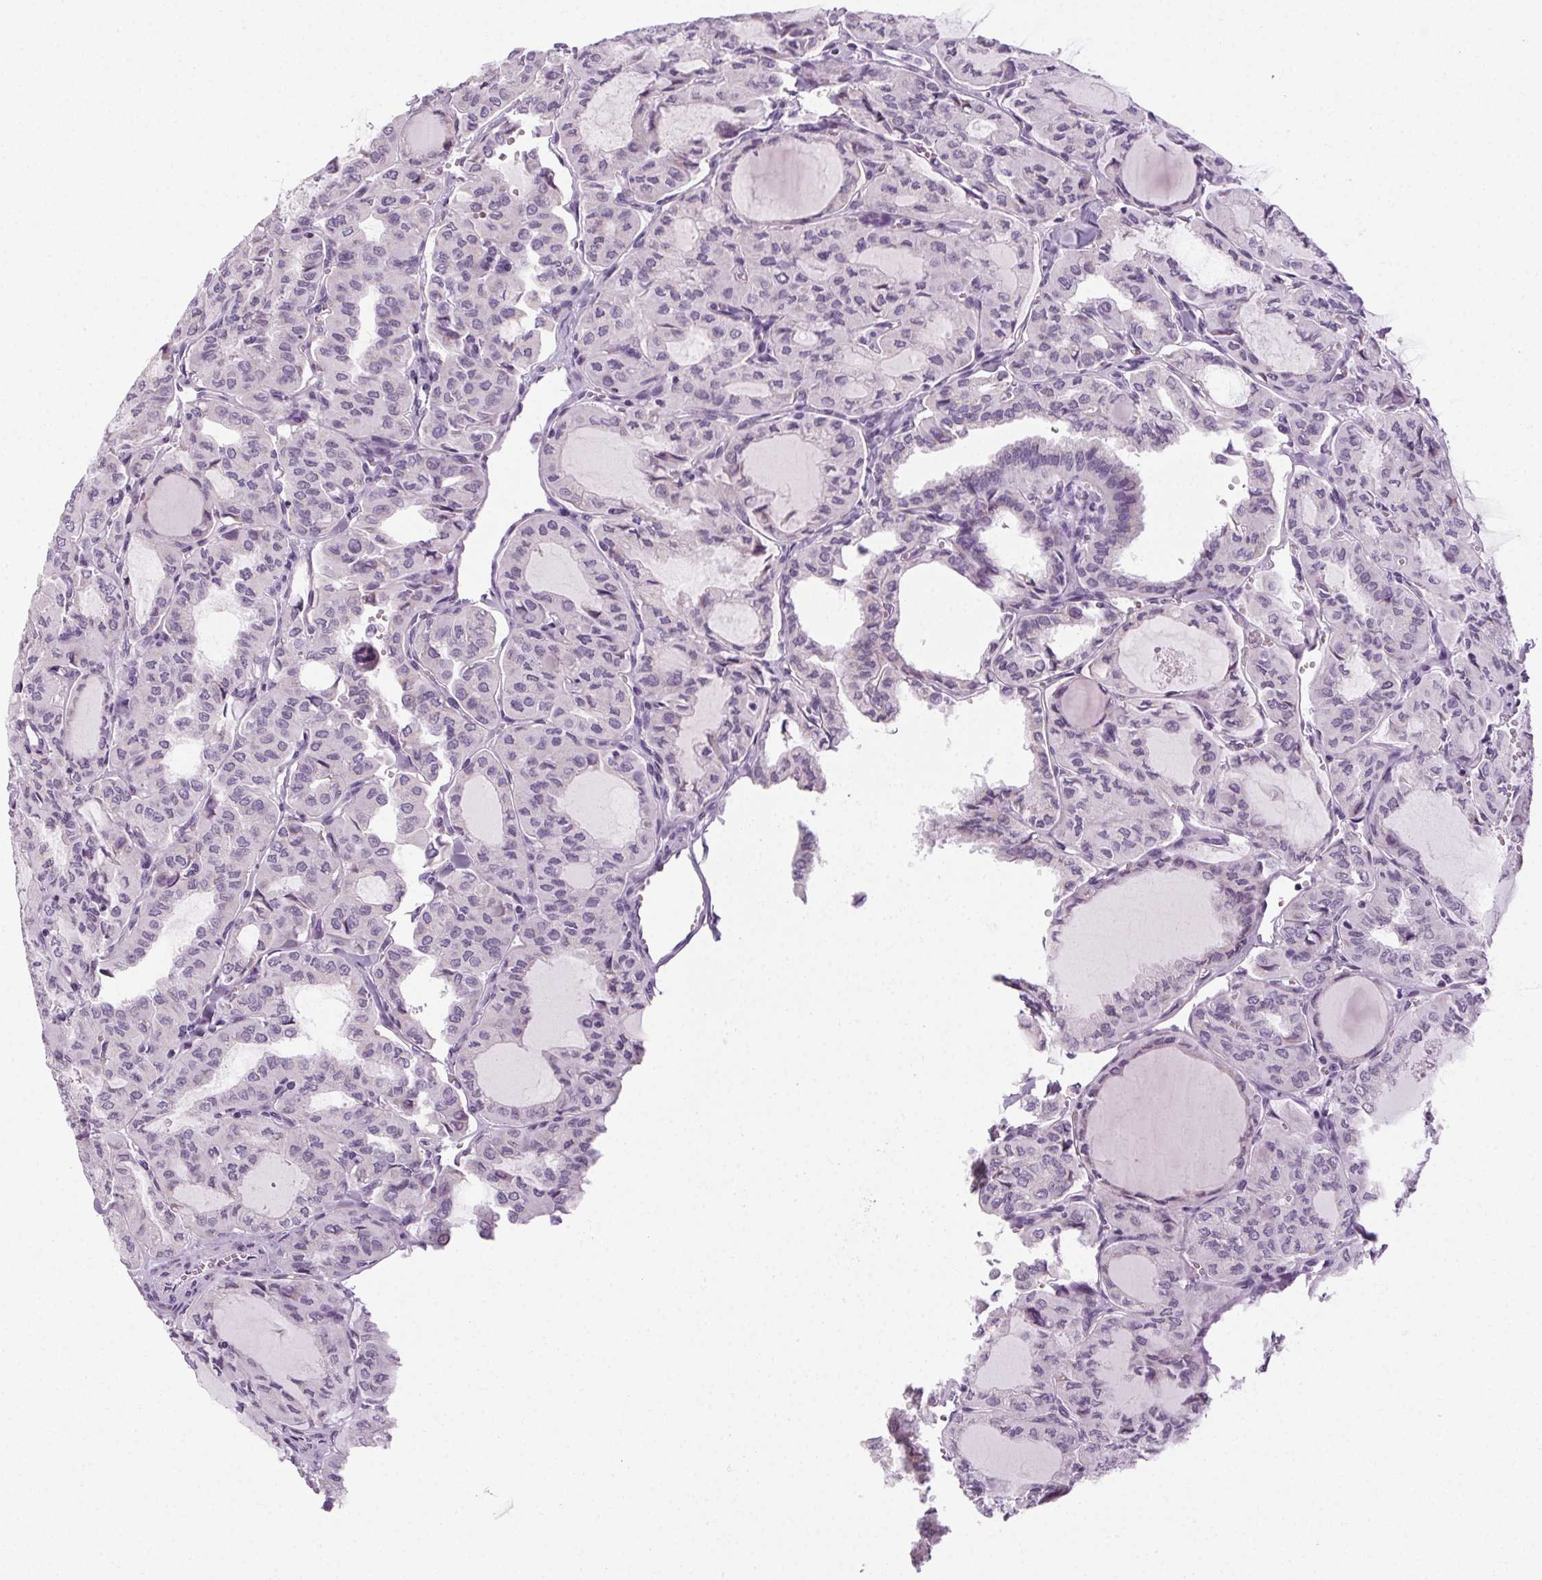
{"staining": {"intensity": "negative", "quantity": "none", "location": "none"}, "tissue": "thyroid cancer", "cell_type": "Tumor cells", "image_type": "cancer", "snomed": [{"axis": "morphology", "description": "Papillary adenocarcinoma, NOS"}, {"axis": "topography", "description": "Thyroid gland"}], "caption": "This is an IHC photomicrograph of human thyroid cancer. There is no expression in tumor cells.", "gene": "POMC", "patient": {"sex": "male", "age": 20}}